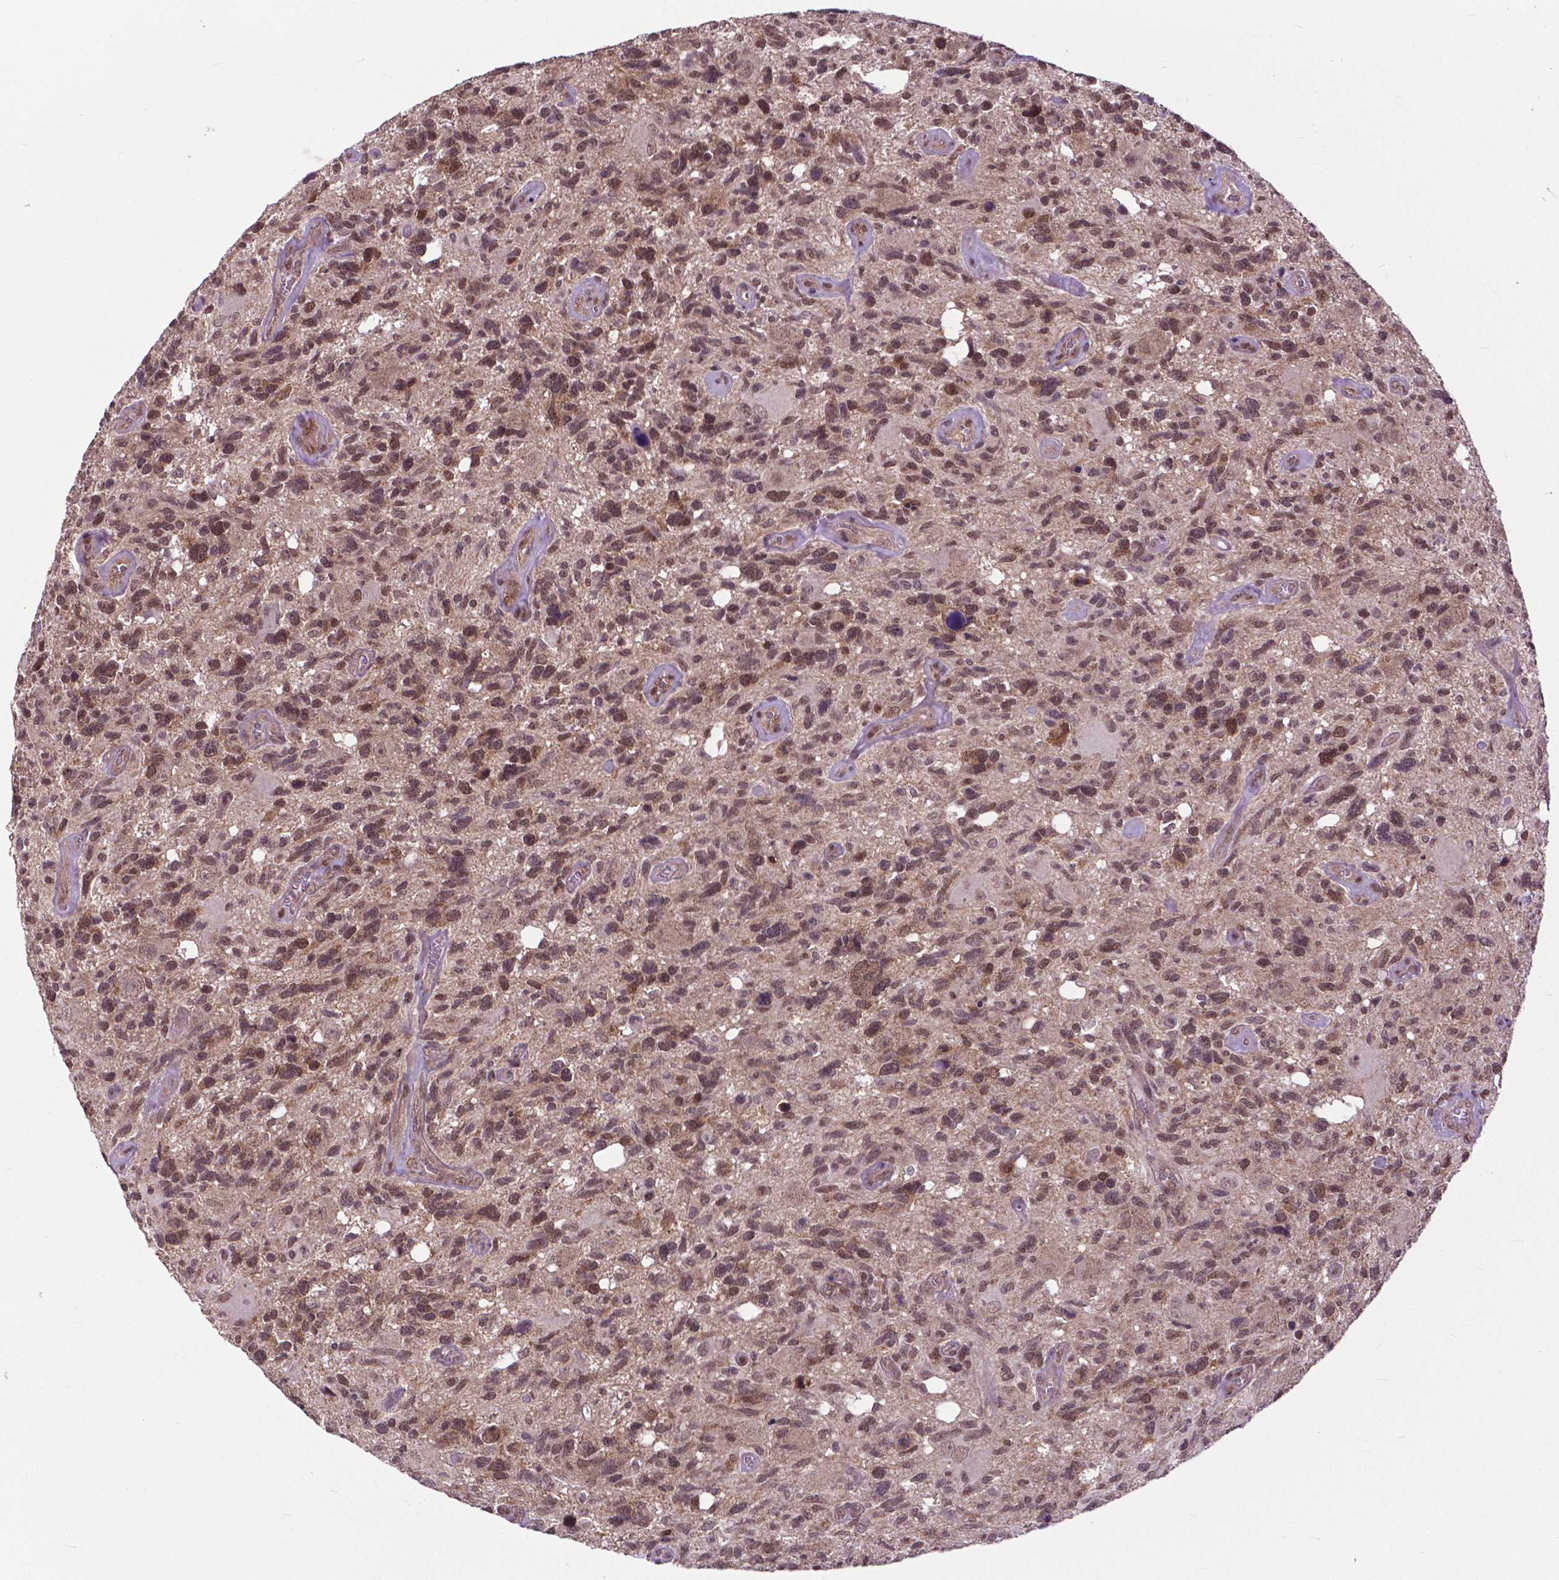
{"staining": {"intensity": "moderate", "quantity": ">75%", "location": "nuclear"}, "tissue": "glioma", "cell_type": "Tumor cells", "image_type": "cancer", "snomed": [{"axis": "morphology", "description": "Glioma, malignant, High grade"}, {"axis": "topography", "description": "Brain"}], "caption": "Malignant glioma (high-grade) stained with DAB (3,3'-diaminobenzidine) immunohistochemistry (IHC) displays medium levels of moderate nuclear positivity in approximately >75% of tumor cells.", "gene": "FAF1", "patient": {"sex": "male", "age": 49}}